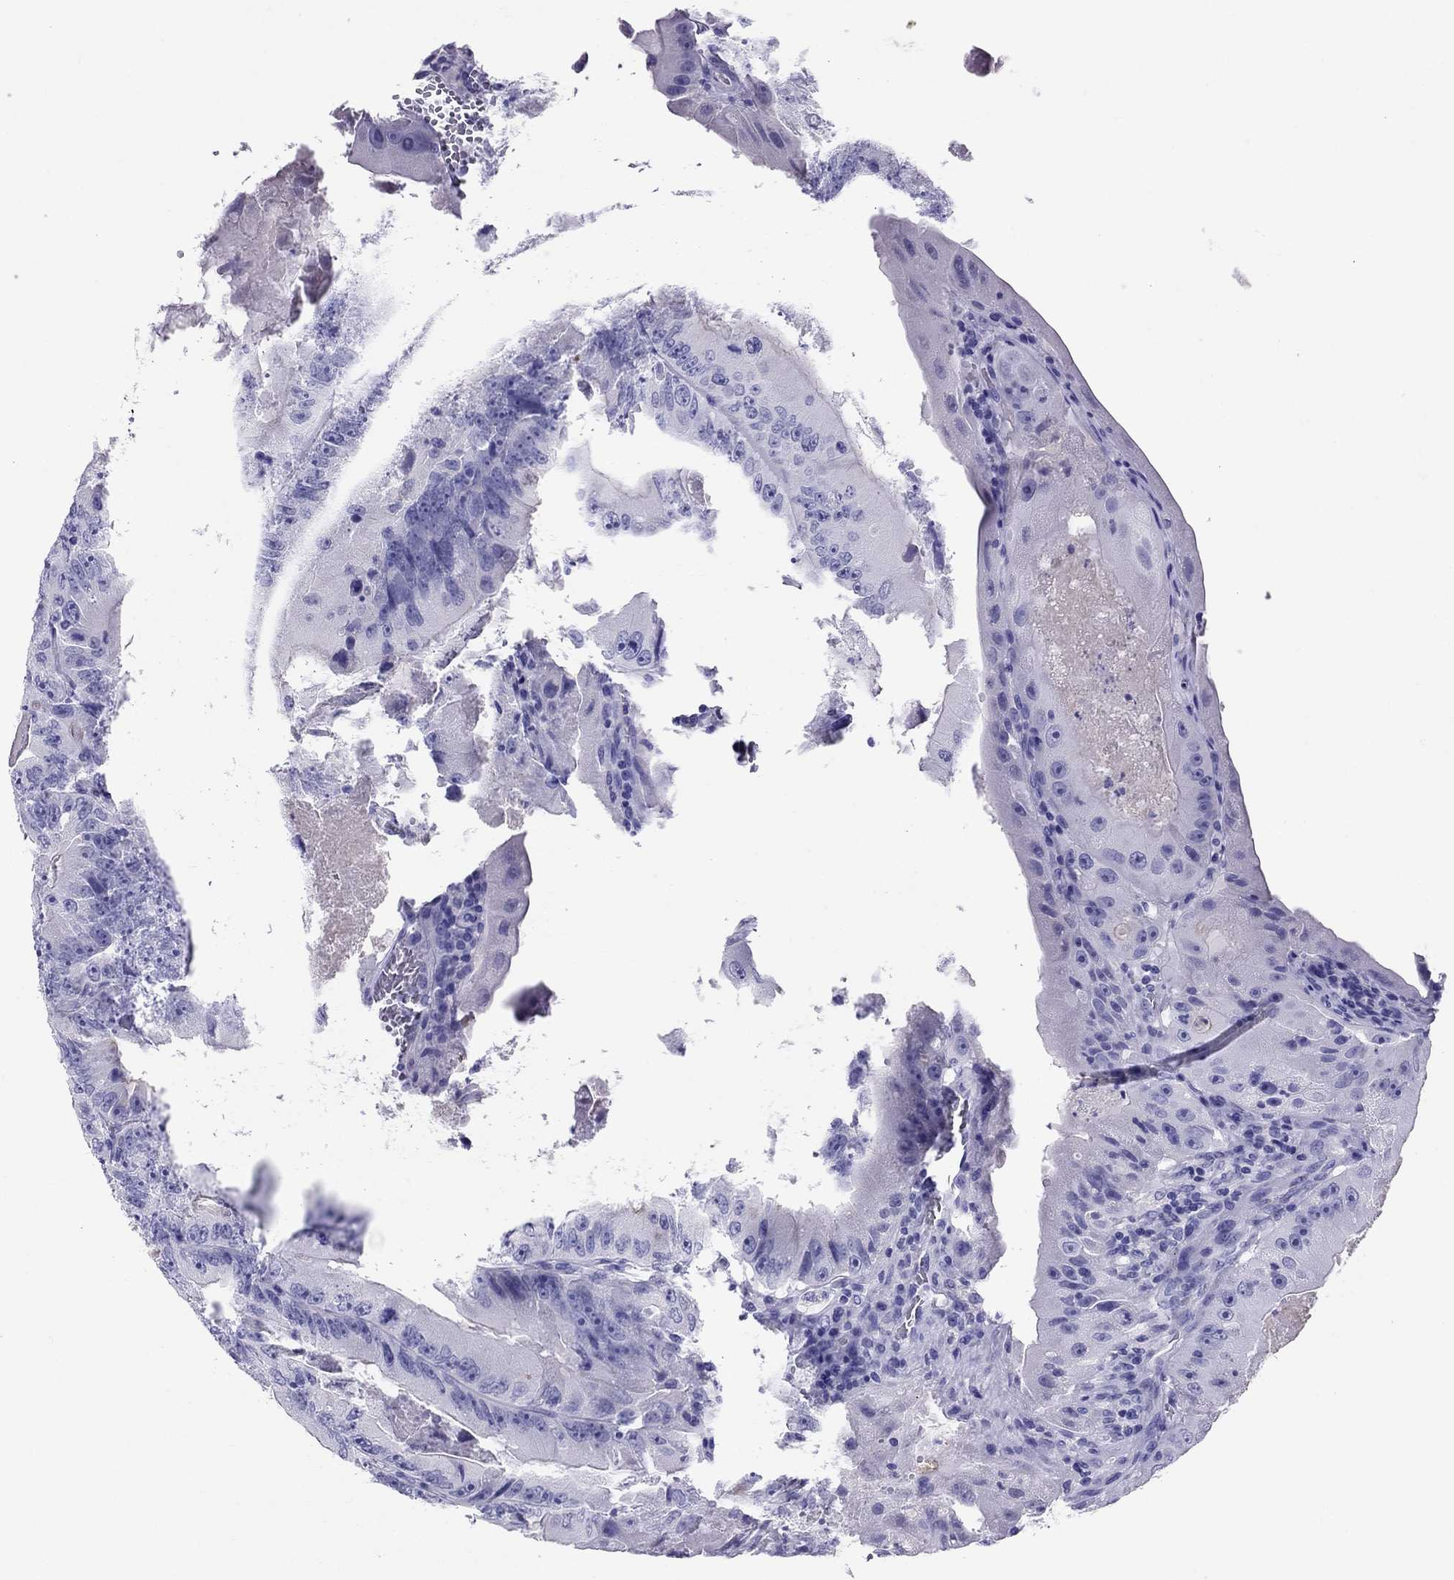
{"staining": {"intensity": "negative", "quantity": "none", "location": "none"}, "tissue": "colorectal cancer", "cell_type": "Tumor cells", "image_type": "cancer", "snomed": [{"axis": "morphology", "description": "Adenocarcinoma, NOS"}, {"axis": "topography", "description": "Colon"}], "caption": "Immunohistochemistry photomicrograph of adenocarcinoma (colorectal) stained for a protein (brown), which displays no expression in tumor cells.", "gene": "AVPR1B", "patient": {"sex": "female", "age": 86}}